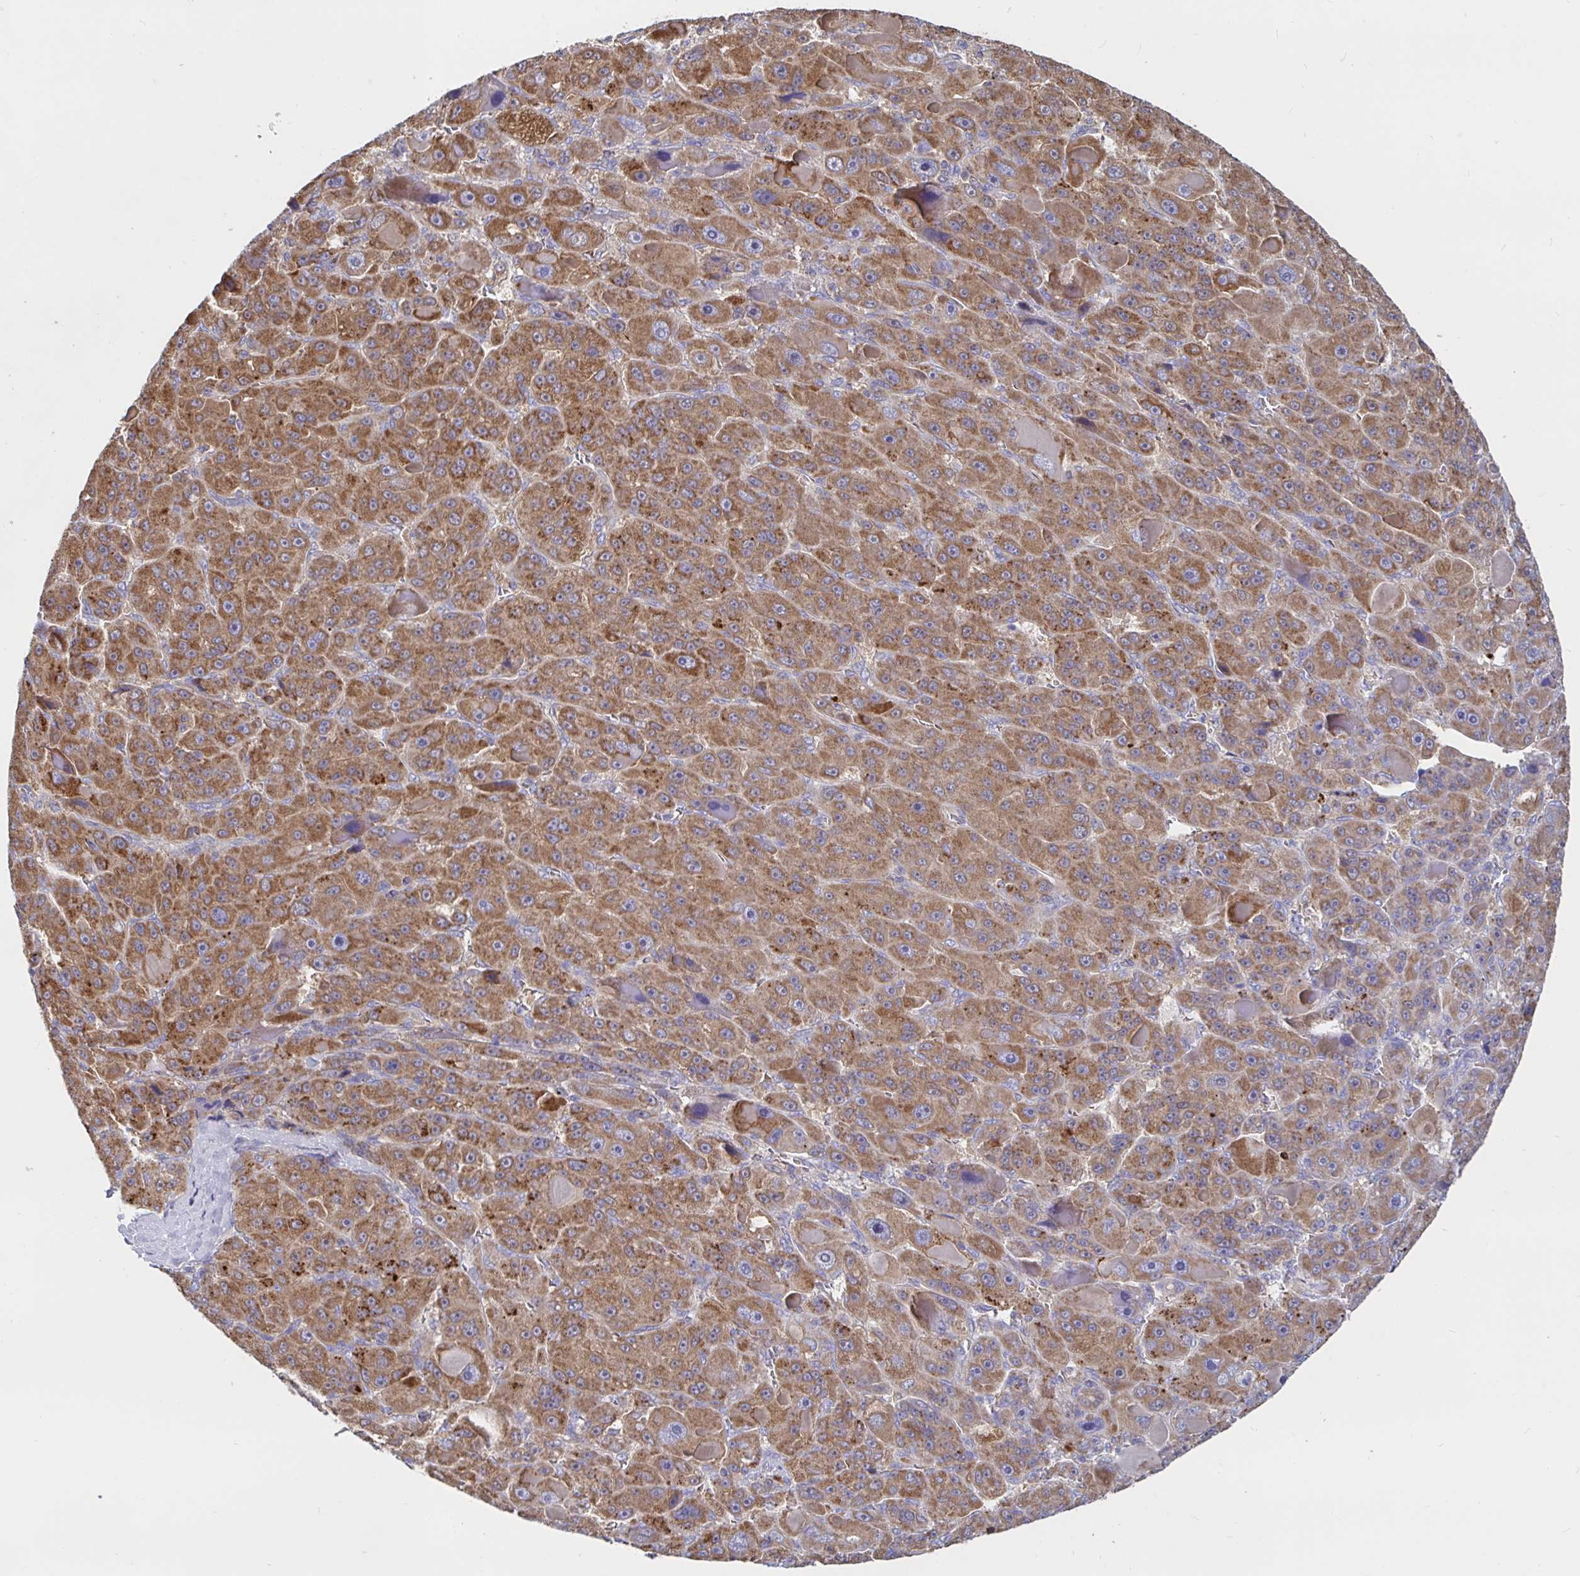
{"staining": {"intensity": "moderate", "quantity": ">75%", "location": "cytoplasmic/membranous"}, "tissue": "liver cancer", "cell_type": "Tumor cells", "image_type": "cancer", "snomed": [{"axis": "morphology", "description": "Carcinoma, Hepatocellular, NOS"}, {"axis": "topography", "description": "Liver"}], "caption": "Protein staining by immunohistochemistry exhibits moderate cytoplasmic/membranous expression in approximately >75% of tumor cells in liver hepatocellular carcinoma.", "gene": "PRDX3", "patient": {"sex": "male", "age": 76}}